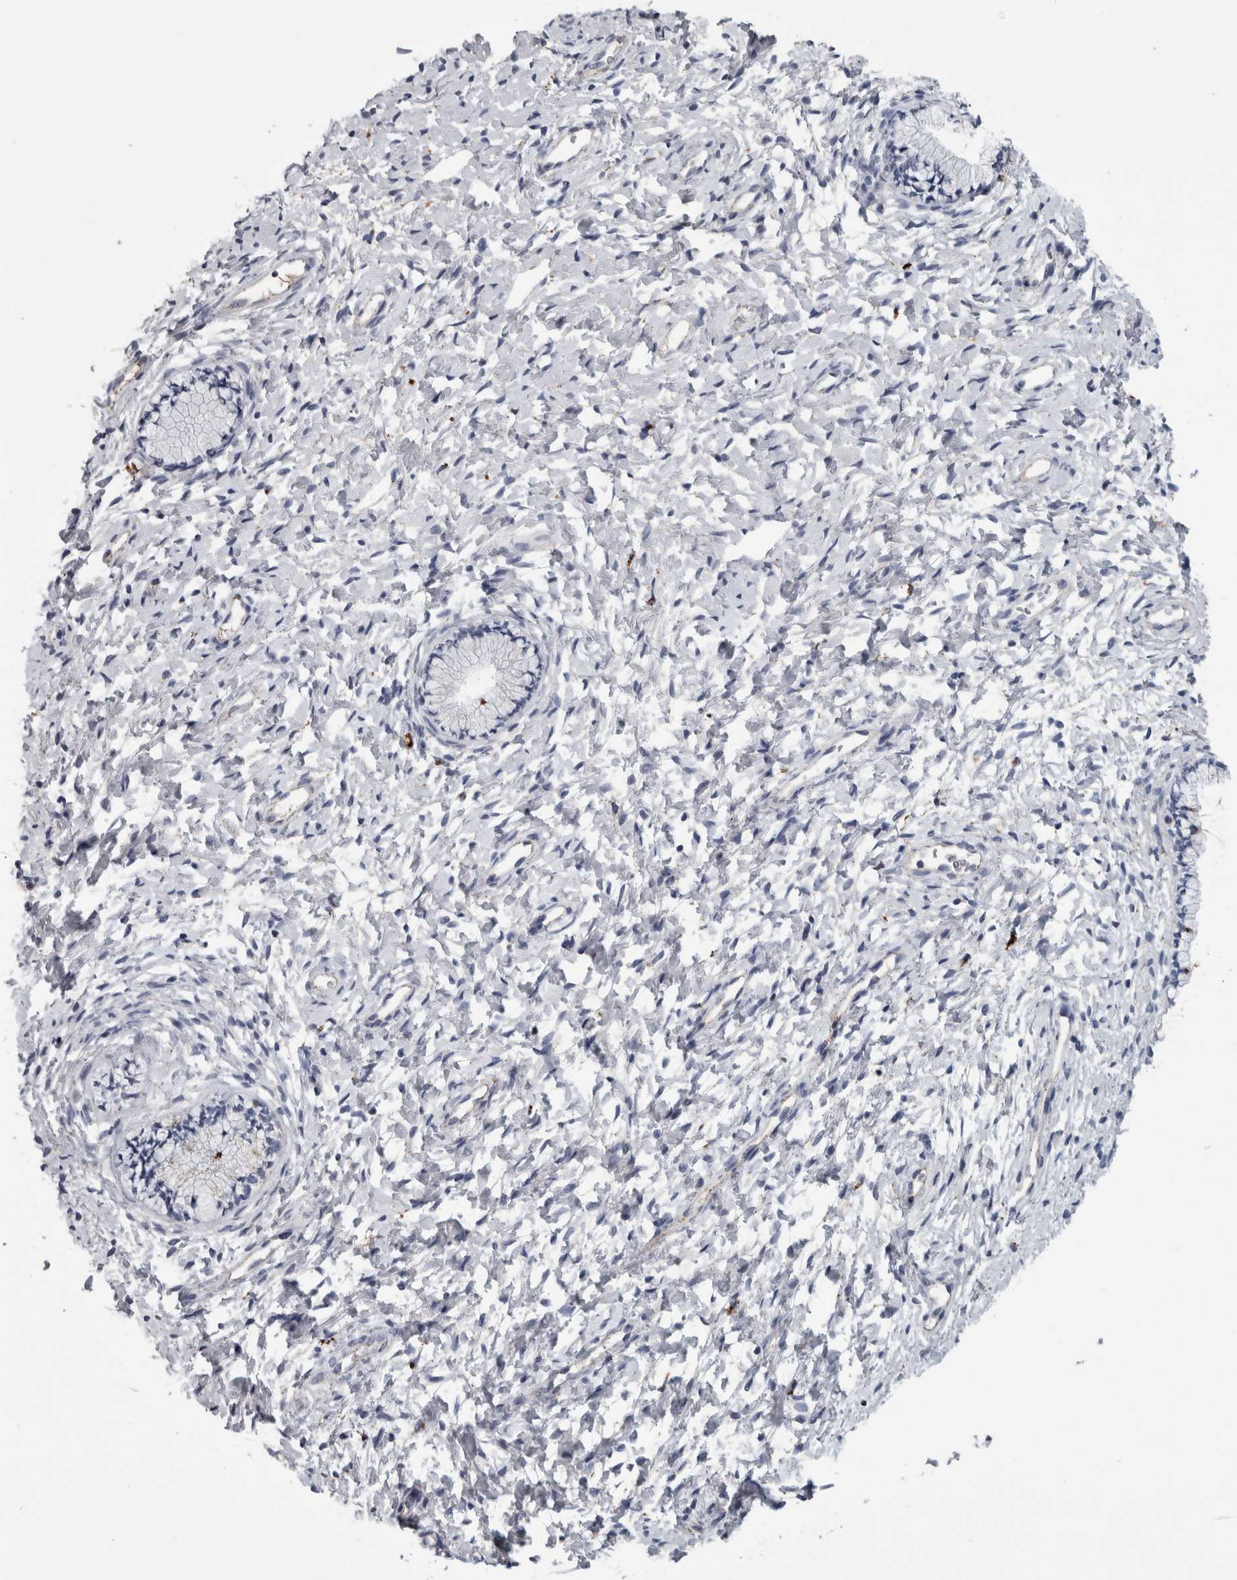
{"staining": {"intensity": "negative", "quantity": "none", "location": "none"}, "tissue": "cervix", "cell_type": "Glandular cells", "image_type": "normal", "snomed": [{"axis": "morphology", "description": "Normal tissue, NOS"}, {"axis": "topography", "description": "Cervix"}], "caption": "The micrograph shows no significant staining in glandular cells of cervix.", "gene": "DPP7", "patient": {"sex": "female", "age": 72}}